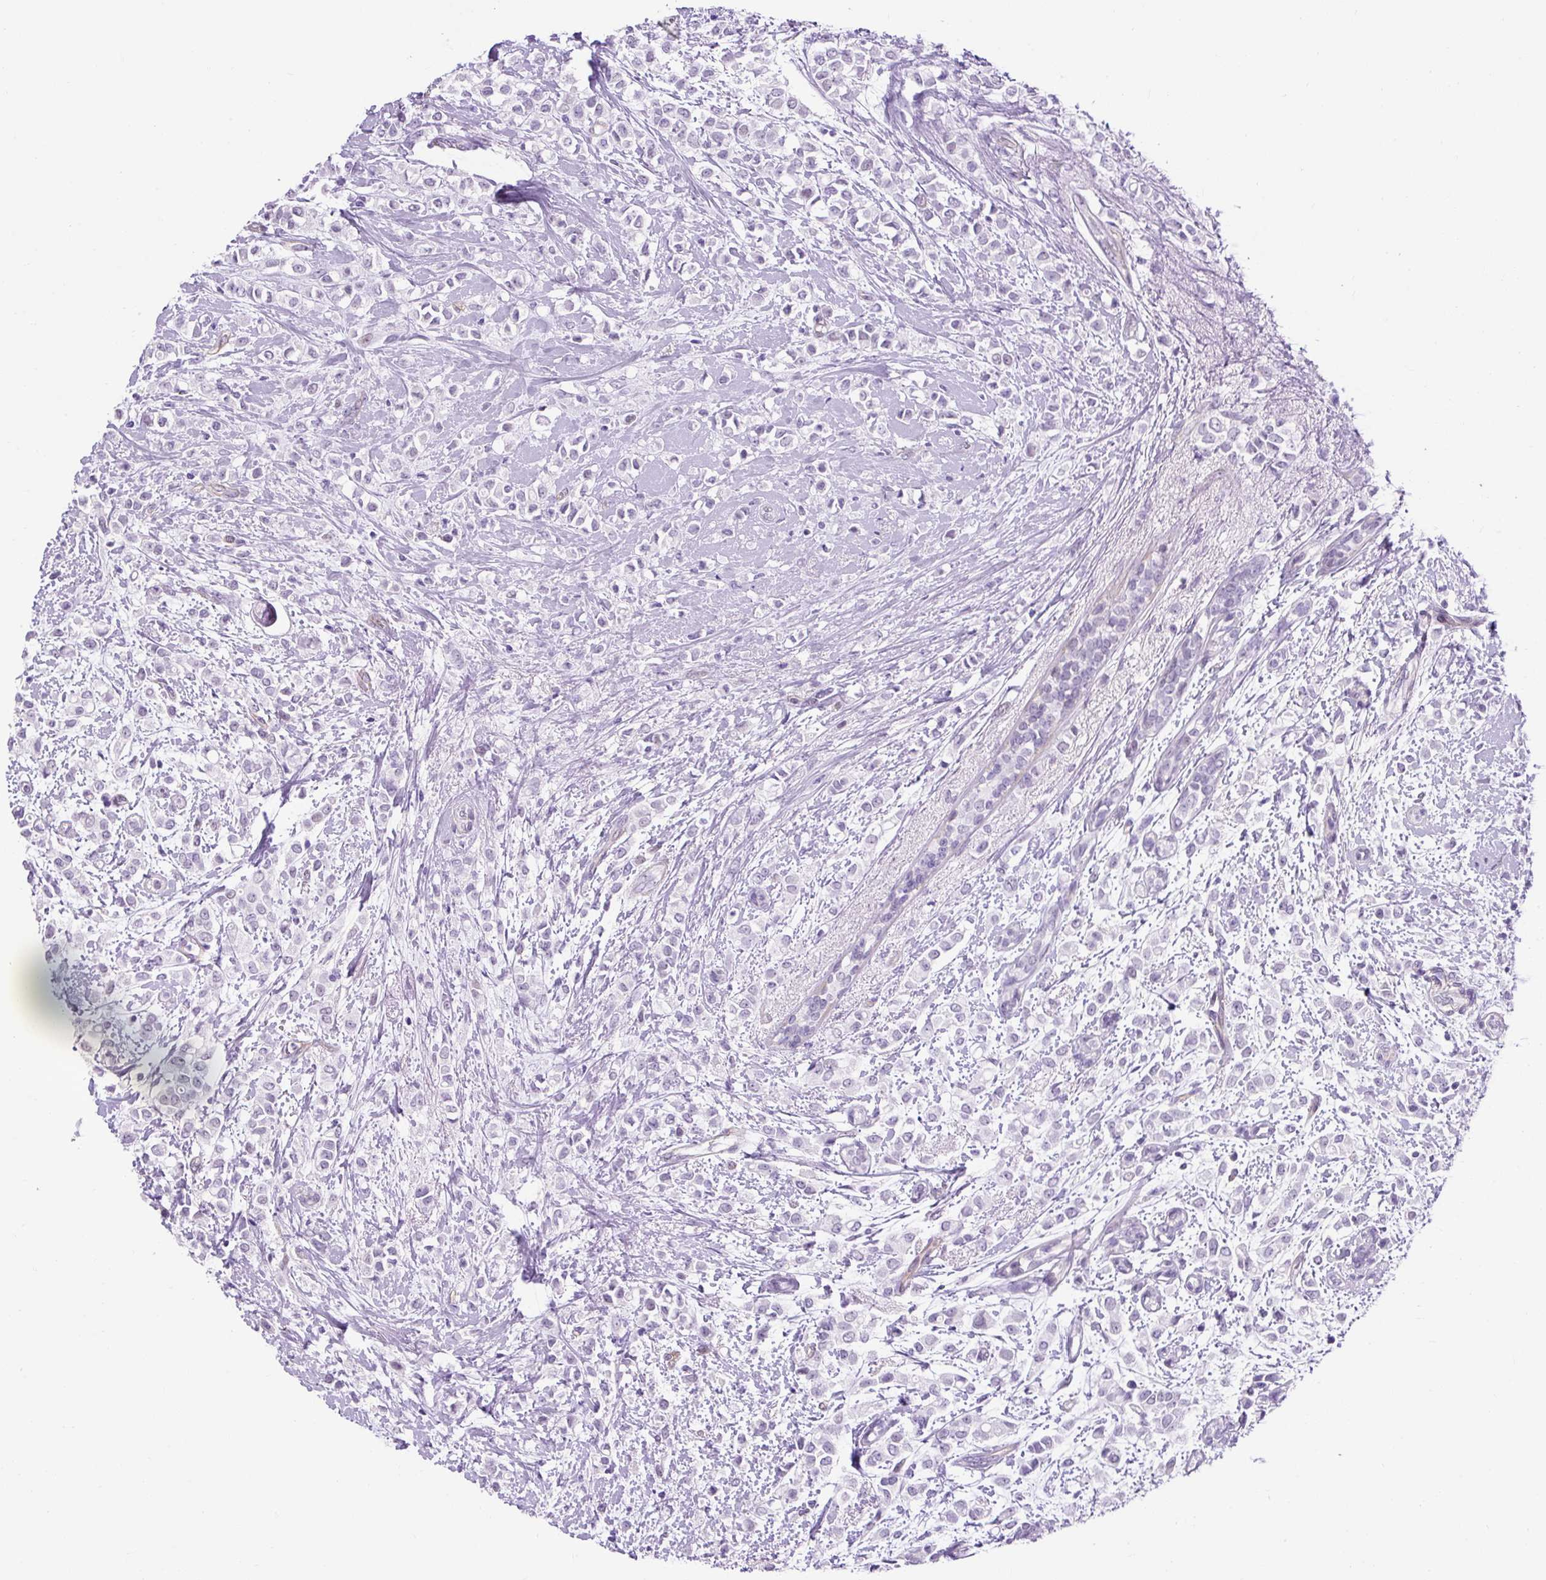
{"staining": {"intensity": "negative", "quantity": "none", "location": "none"}, "tissue": "breast cancer", "cell_type": "Tumor cells", "image_type": "cancer", "snomed": [{"axis": "morphology", "description": "Lobular carcinoma"}, {"axis": "topography", "description": "Breast"}], "caption": "Histopathology image shows no significant protein staining in tumor cells of breast cancer.", "gene": "KRT12", "patient": {"sex": "female", "age": 68}}